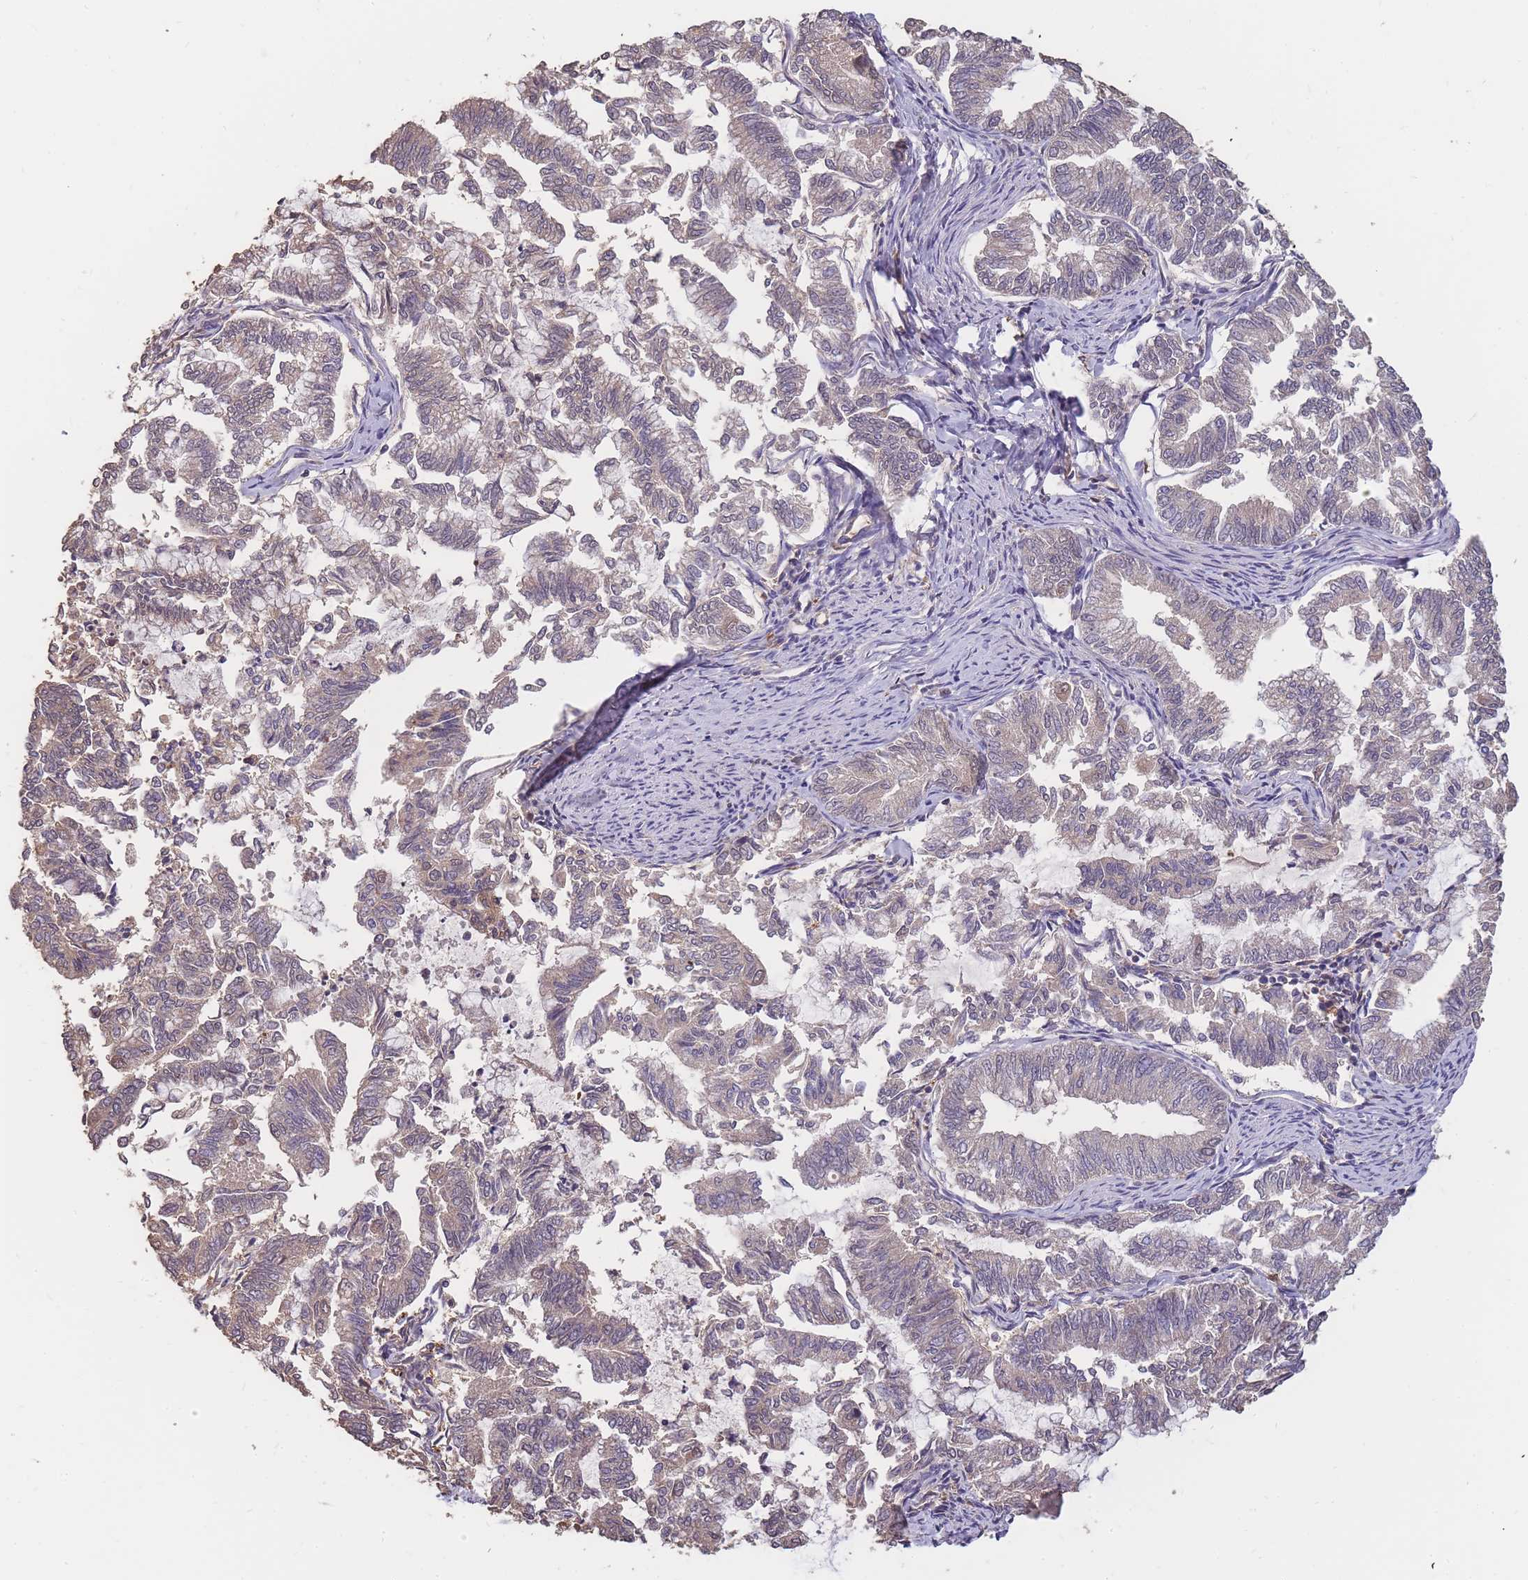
{"staining": {"intensity": "negative", "quantity": "none", "location": "none"}, "tissue": "endometrial cancer", "cell_type": "Tumor cells", "image_type": "cancer", "snomed": [{"axis": "morphology", "description": "Adenocarcinoma, NOS"}, {"axis": "topography", "description": "Endometrium"}], "caption": "Image shows no protein positivity in tumor cells of endometrial adenocarcinoma tissue. (DAB IHC with hematoxylin counter stain).", "gene": "CDKN2AIPNL", "patient": {"sex": "female", "age": 79}}